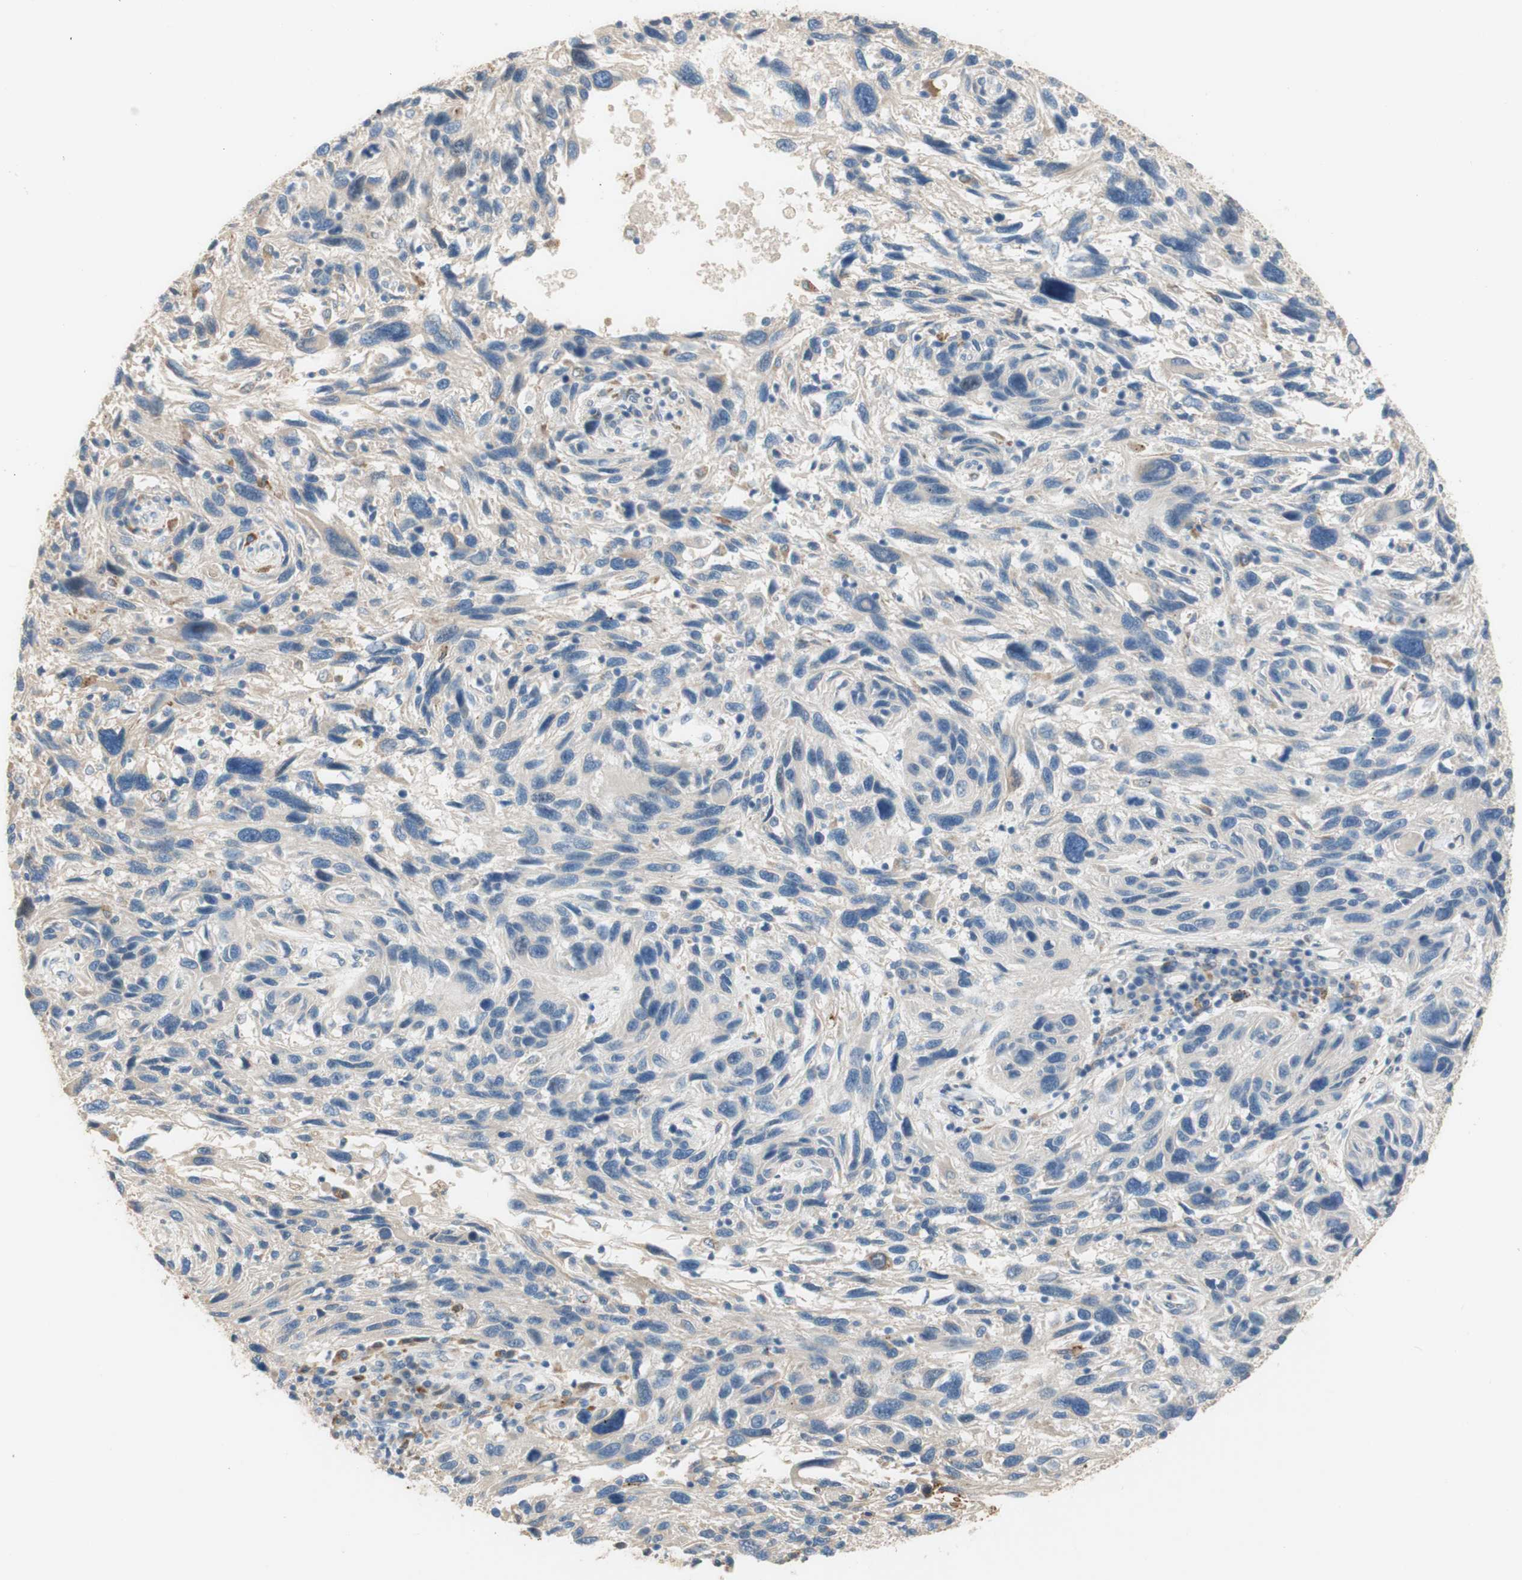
{"staining": {"intensity": "negative", "quantity": "none", "location": "none"}, "tissue": "melanoma", "cell_type": "Tumor cells", "image_type": "cancer", "snomed": [{"axis": "morphology", "description": "Malignant melanoma, NOS"}, {"axis": "topography", "description": "Skin"}], "caption": "Immunohistochemistry (IHC) of human melanoma reveals no positivity in tumor cells. (DAB (3,3'-diaminobenzidine) immunohistochemistry (IHC), high magnification).", "gene": "PTPN21", "patient": {"sex": "male", "age": 53}}